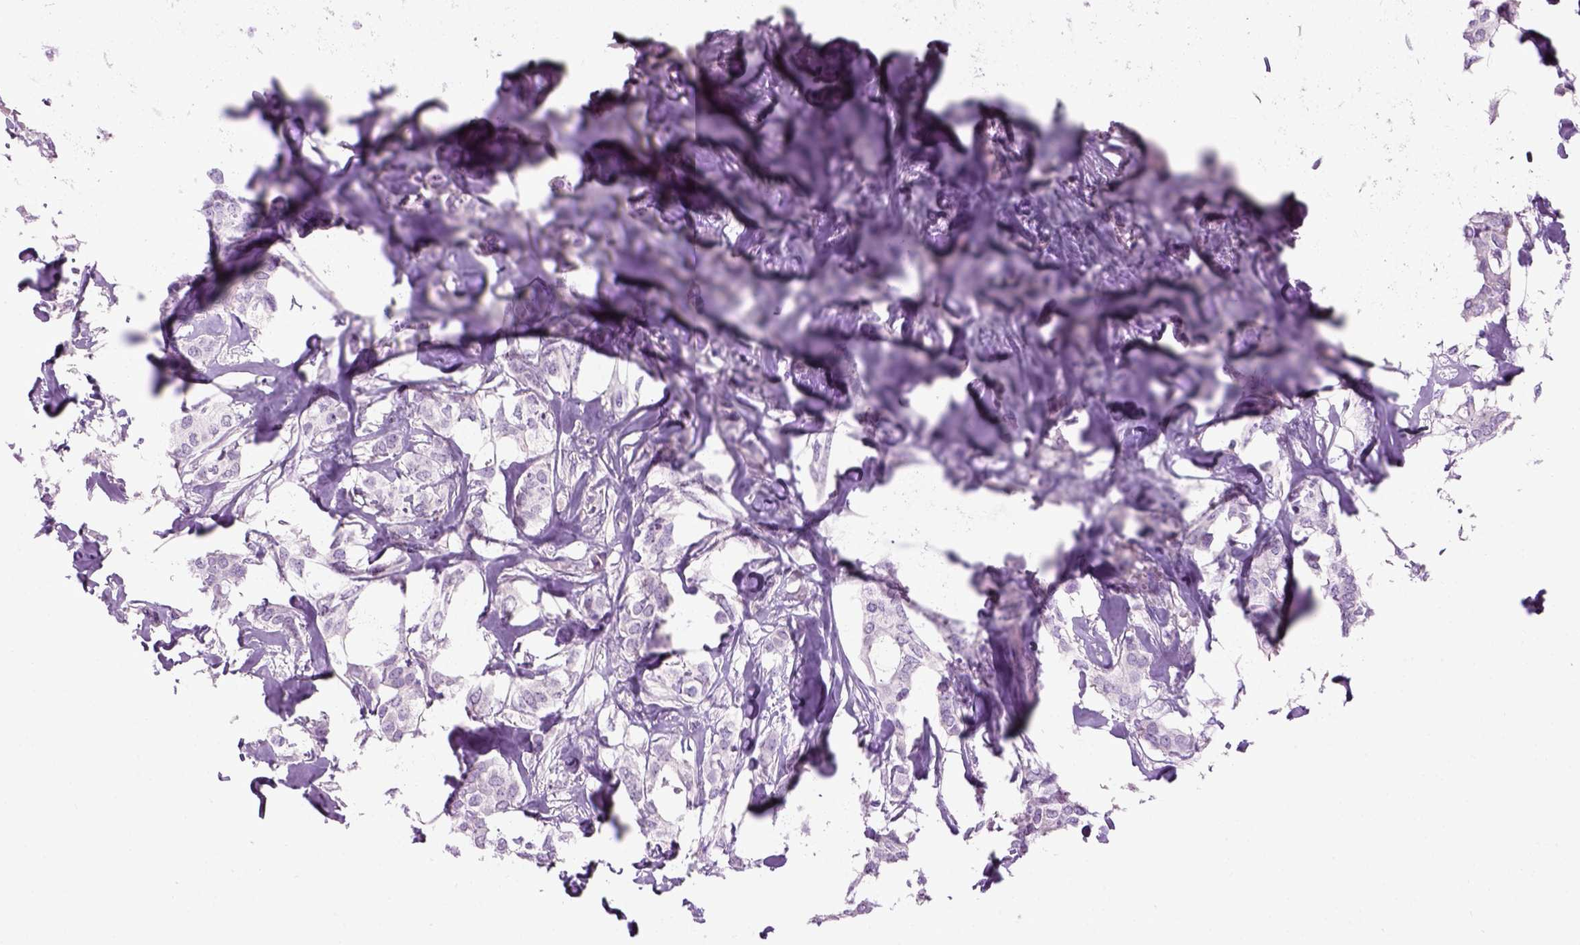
{"staining": {"intensity": "negative", "quantity": "none", "location": "none"}, "tissue": "breast cancer", "cell_type": "Tumor cells", "image_type": "cancer", "snomed": [{"axis": "morphology", "description": "Duct carcinoma"}, {"axis": "topography", "description": "Breast"}], "caption": "This is a micrograph of IHC staining of breast cancer, which shows no staining in tumor cells.", "gene": "GABRB2", "patient": {"sex": "female", "age": 62}}